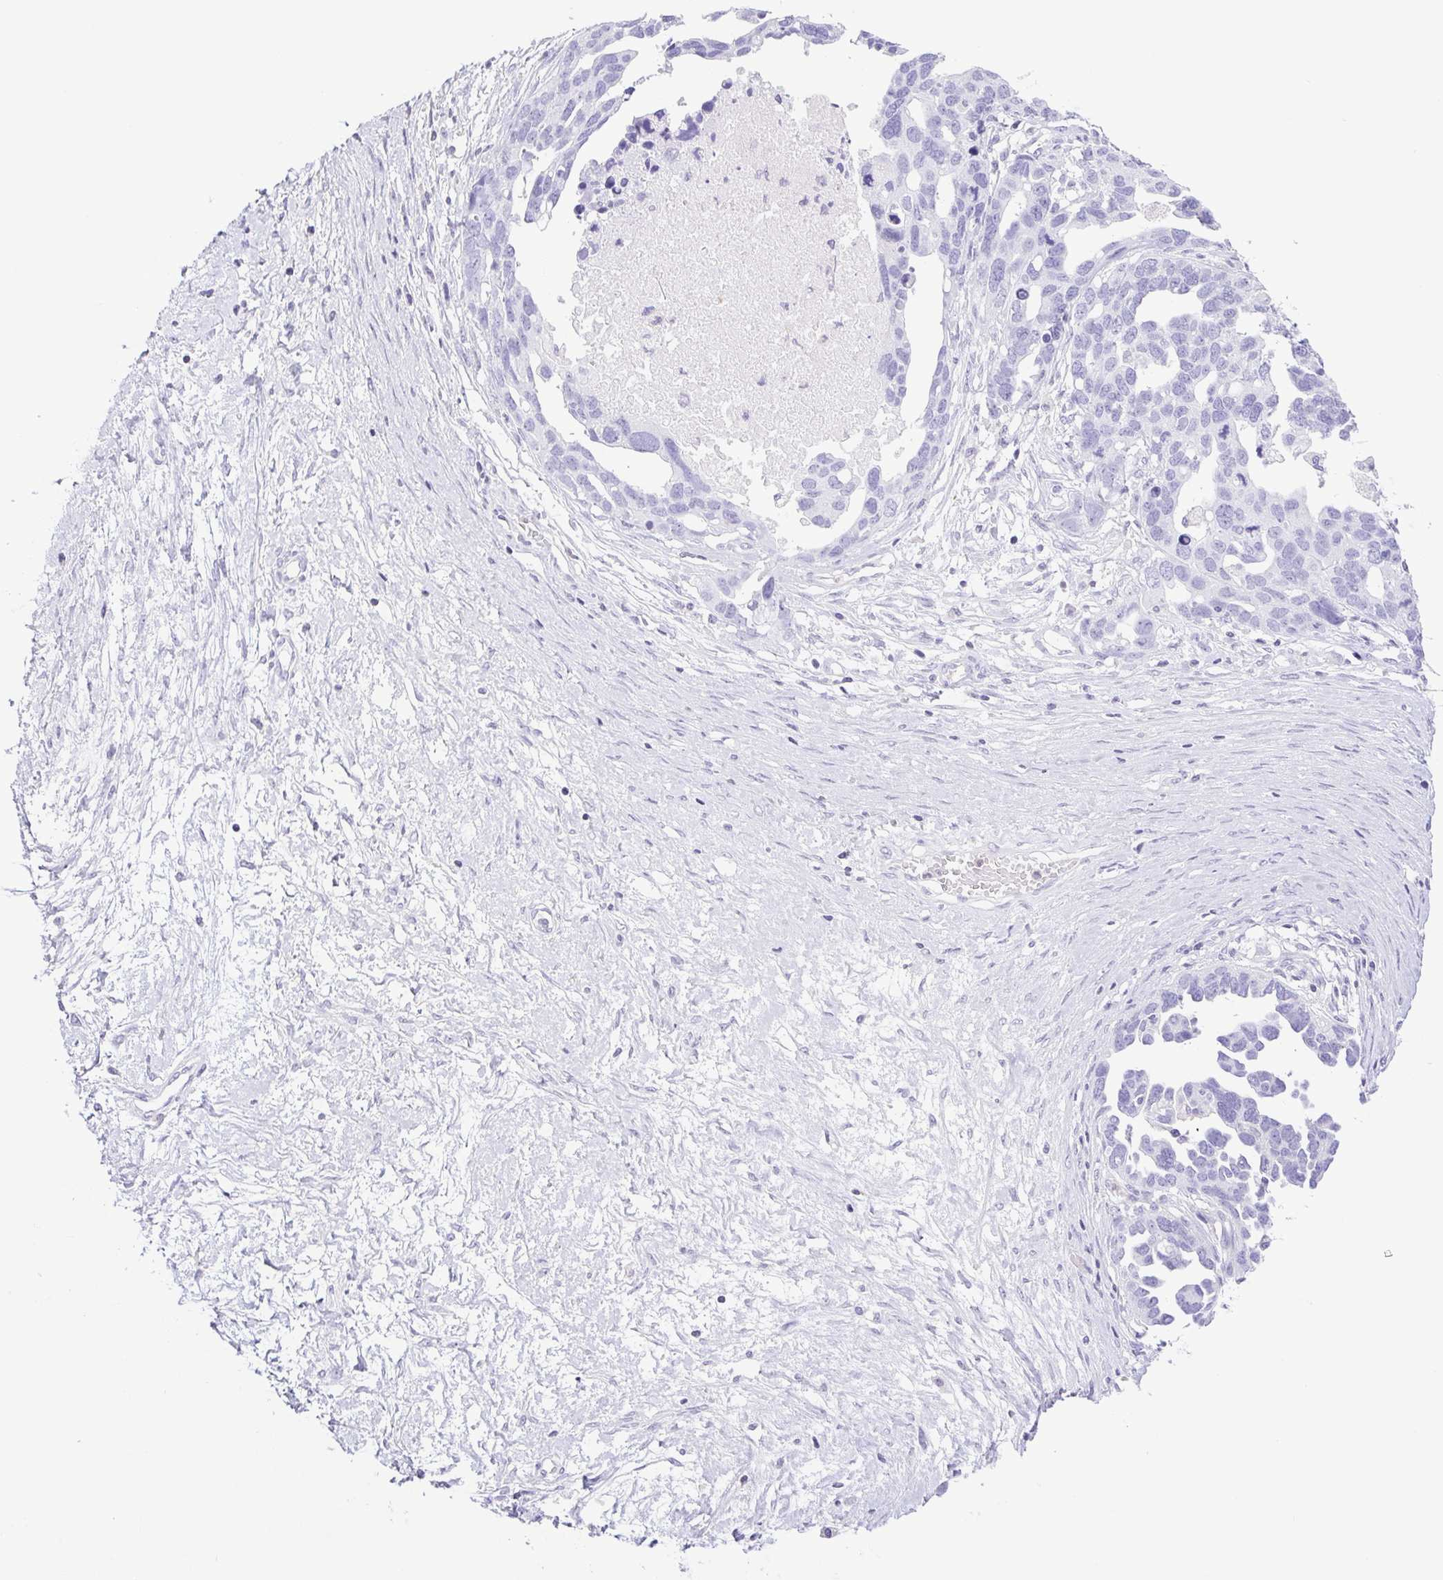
{"staining": {"intensity": "negative", "quantity": "none", "location": "none"}, "tissue": "ovarian cancer", "cell_type": "Tumor cells", "image_type": "cancer", "snomed": [{"axis": "morphology", "description": "Cystadenocarcinoma, serous, NOS"}, {"axis": "topography", "description": "Ovary"}], "caption": "Ovarian cancer stained for a protein using IHC displays no expression tumor cells.", "gene": "SYNPR", "patient": {"sex": "female", "age": 54}}